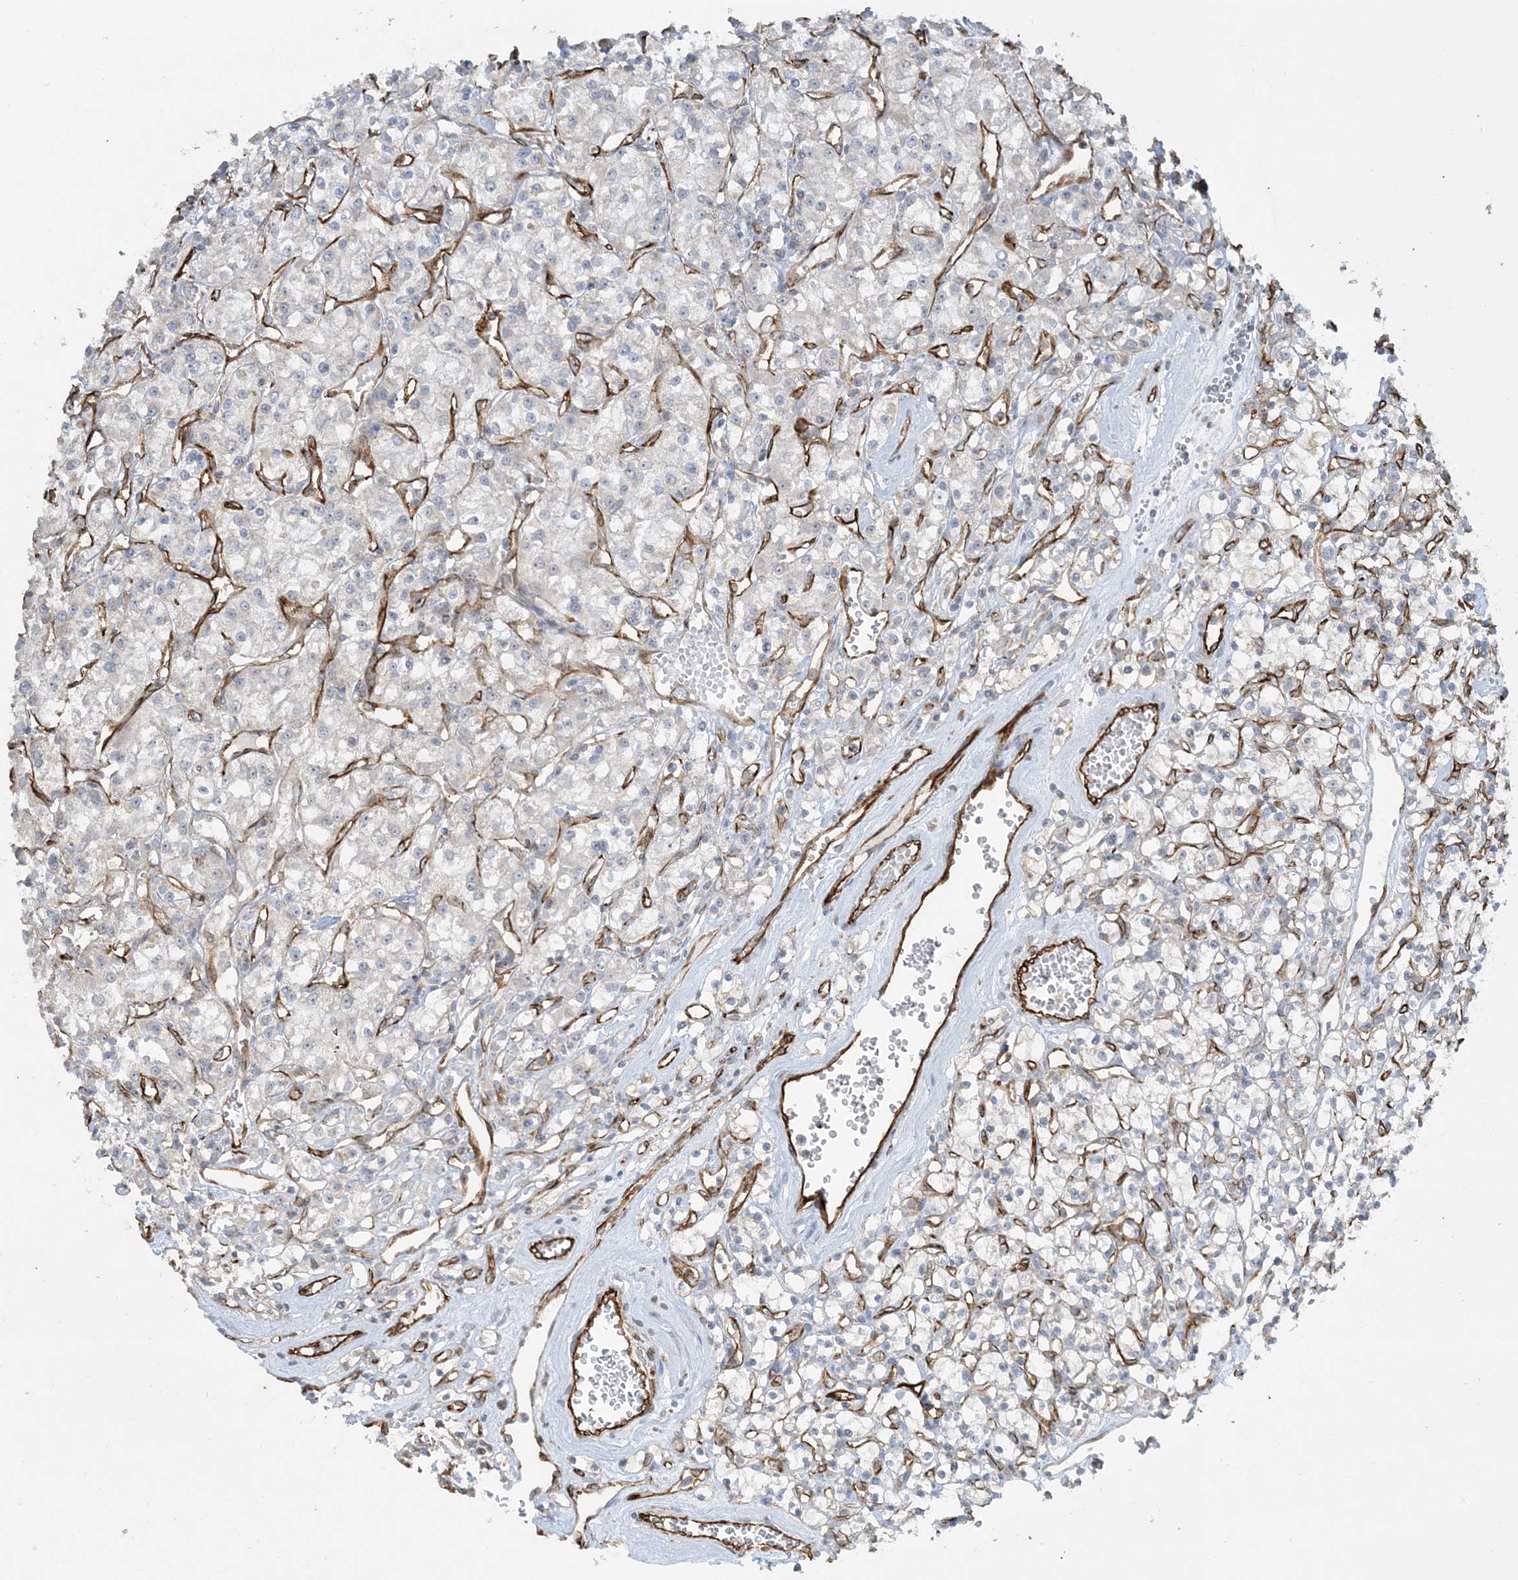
{"staining": {"intensity": "negative", "quantity": "none", "location": "none"}, "tissue": "renal cancer", "cell_type": "Tumor cells", "image_type": "cancer", "snomed": [{"axis": "morphology", "description": "Adenocarcinoma, NOS"}, {"axis": "topography", "description": "Kidney"}], "caption": "Human renal adenocarcinoma stained for a protein using IHC demonstrates no staining in tumor cells.", "gene": "AGA", "patient": {"sex": "female", "age": 59}}